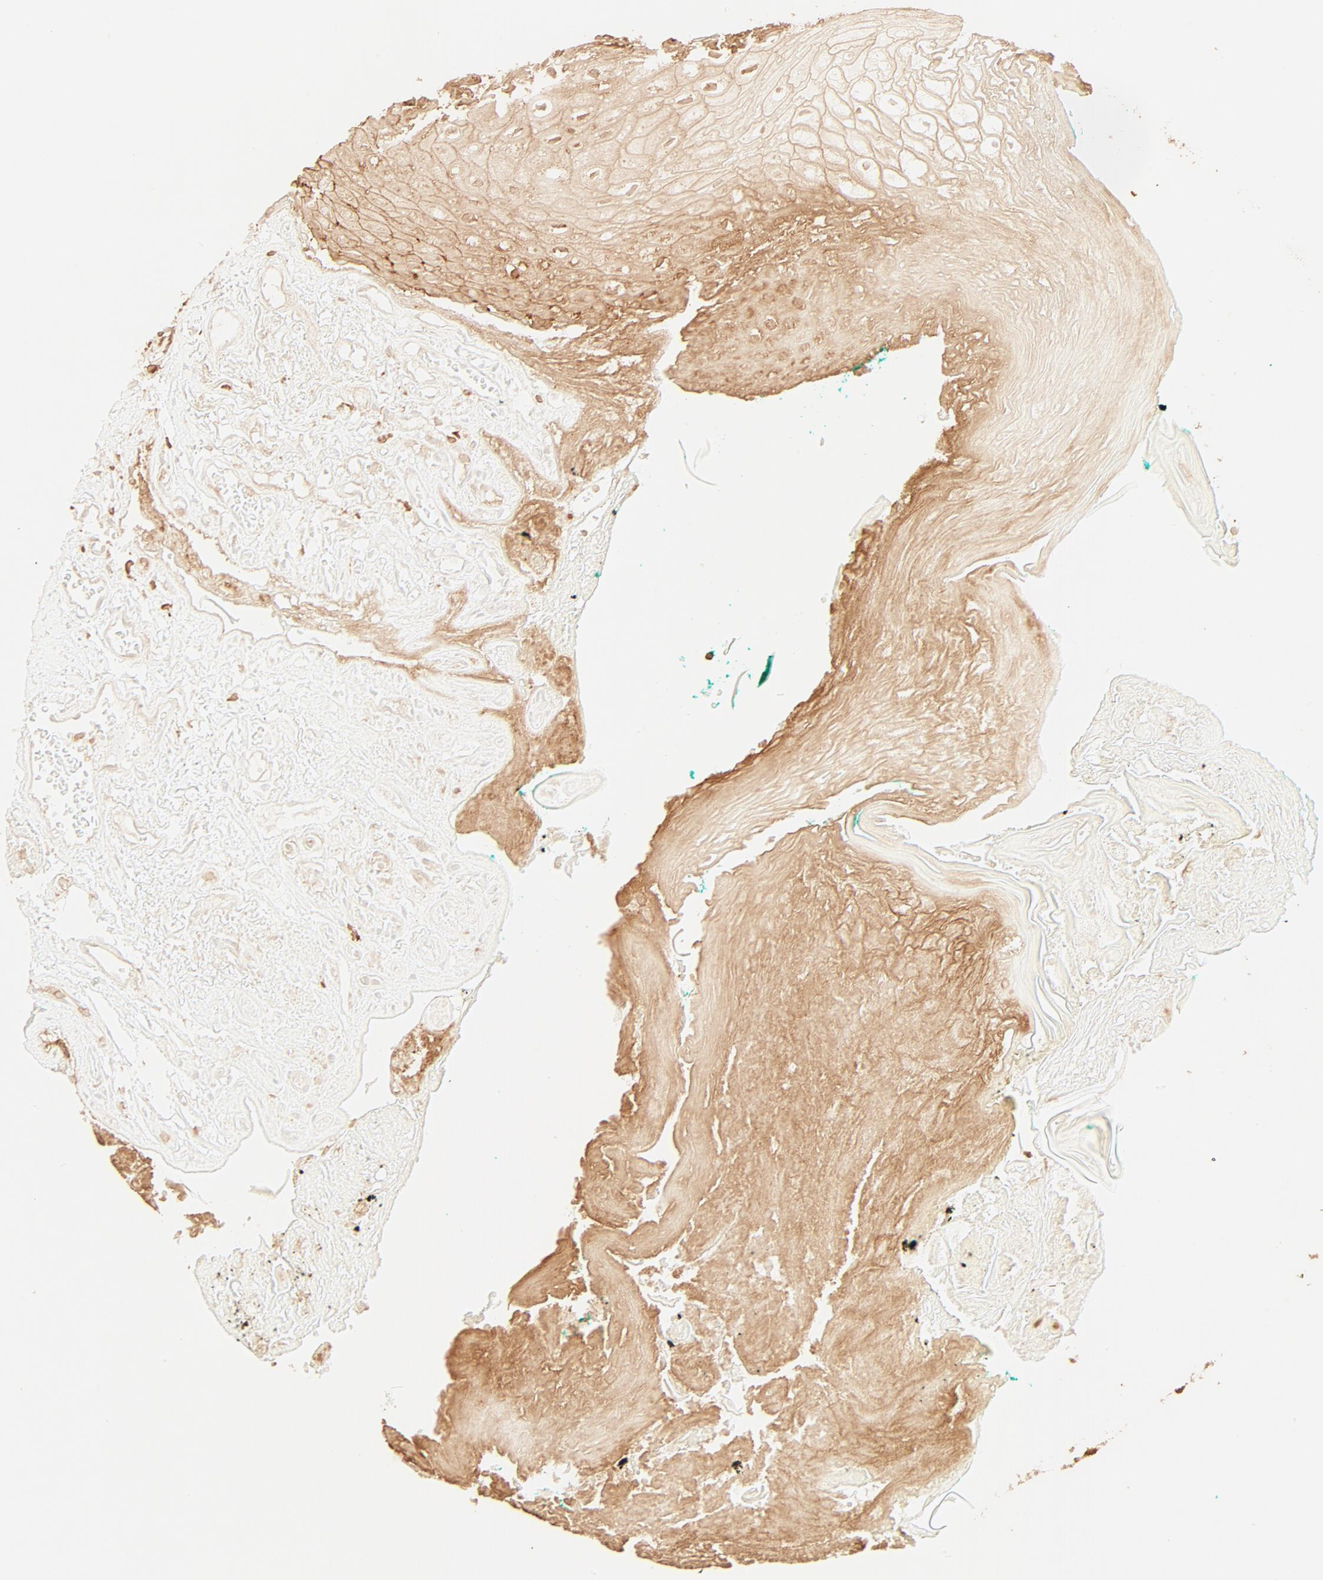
{"staining": {"intensity": "moderate", "quantity": ">75%", "location": "cytoplasmic/membranous"}, "tissue": "oral mucosa", "cell_type": "Squamous epithelial cells", "image_type": "normal", "snomed": [{"axis": "morphology", "description": "Normal tissue, NOS"}, {"axis": "morphology", "description": "Squamous cell carcinoma, NOS"}, {"axis": "topography", "description": "Skeletal muscle"}, {"axis": "topography", "description": "Oral tissue"}, {"axis": "topography", "description": "Head-Neck"}], "caption": "The immunohistochemical stain labels moderate cytoplasmic/membranous expression in squamous epithelial cells of unremarkable oral mucosa.", "gene": "EZR", "patient": {"sex": "female", "age": 84}}